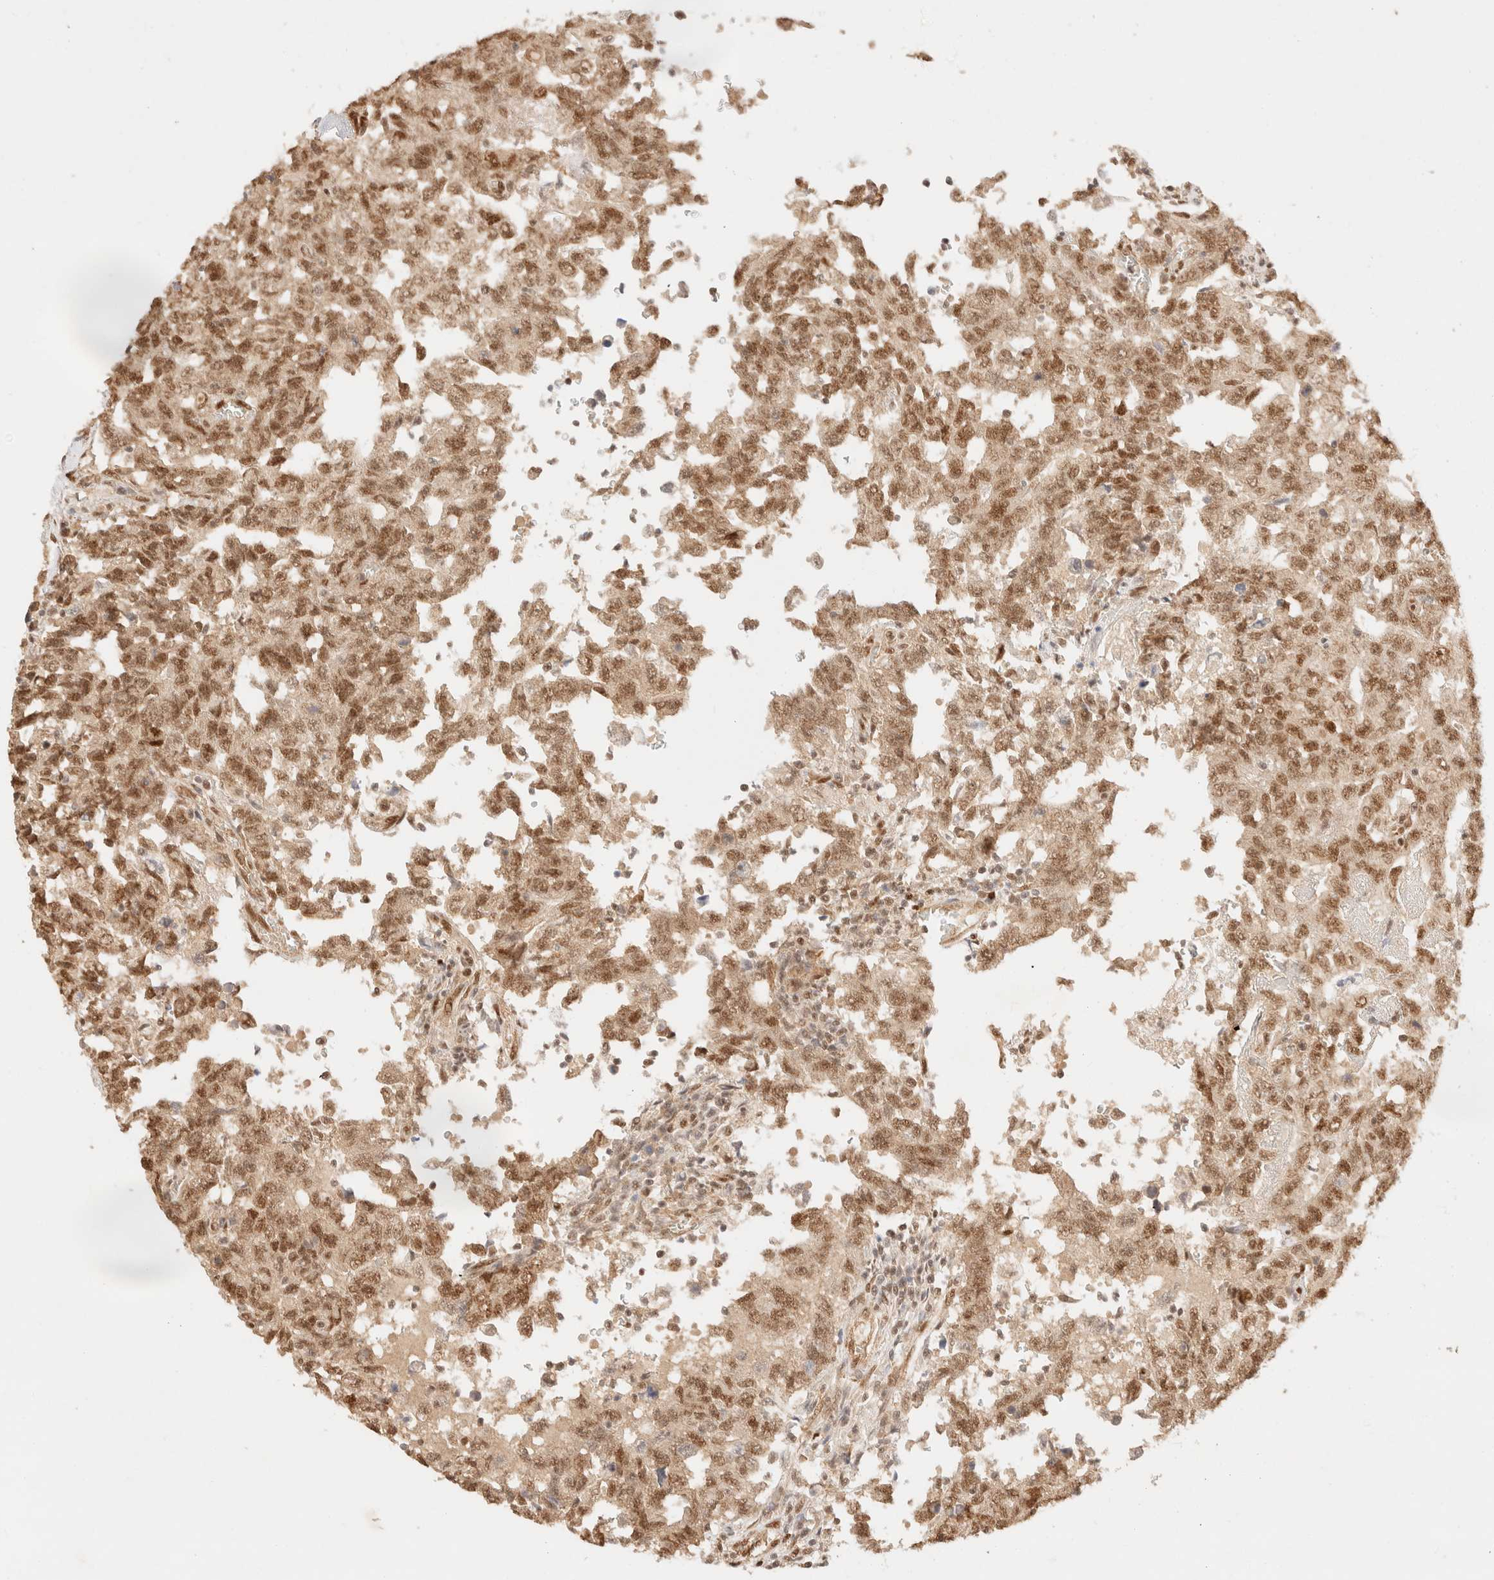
{"staining": {"intensity": "moderate", "quantity": ">75%", "location": "nuclear"}, "tissue": "testis cancer", "cell_type": "Tumor cells", "image_type": "cancer", "snomed": [{"axis": "morphology", "description": "Carcinoma, Embryonal, NOS"}, {"axis": "topography", "description": "Testis"}], "caption": "A micrograph of embryonal carcinoma (testis) stained for a protein displays moderate nuclear brown staining in tumor cells. The staining was performed using DAB (3,3'-diaminobenzidine), with brown indicating positive protein expression. Nuclei are stained blue with hematoxylin.", "gene": "ZNF768", "patient": {"sex": "male", "age": 26}}